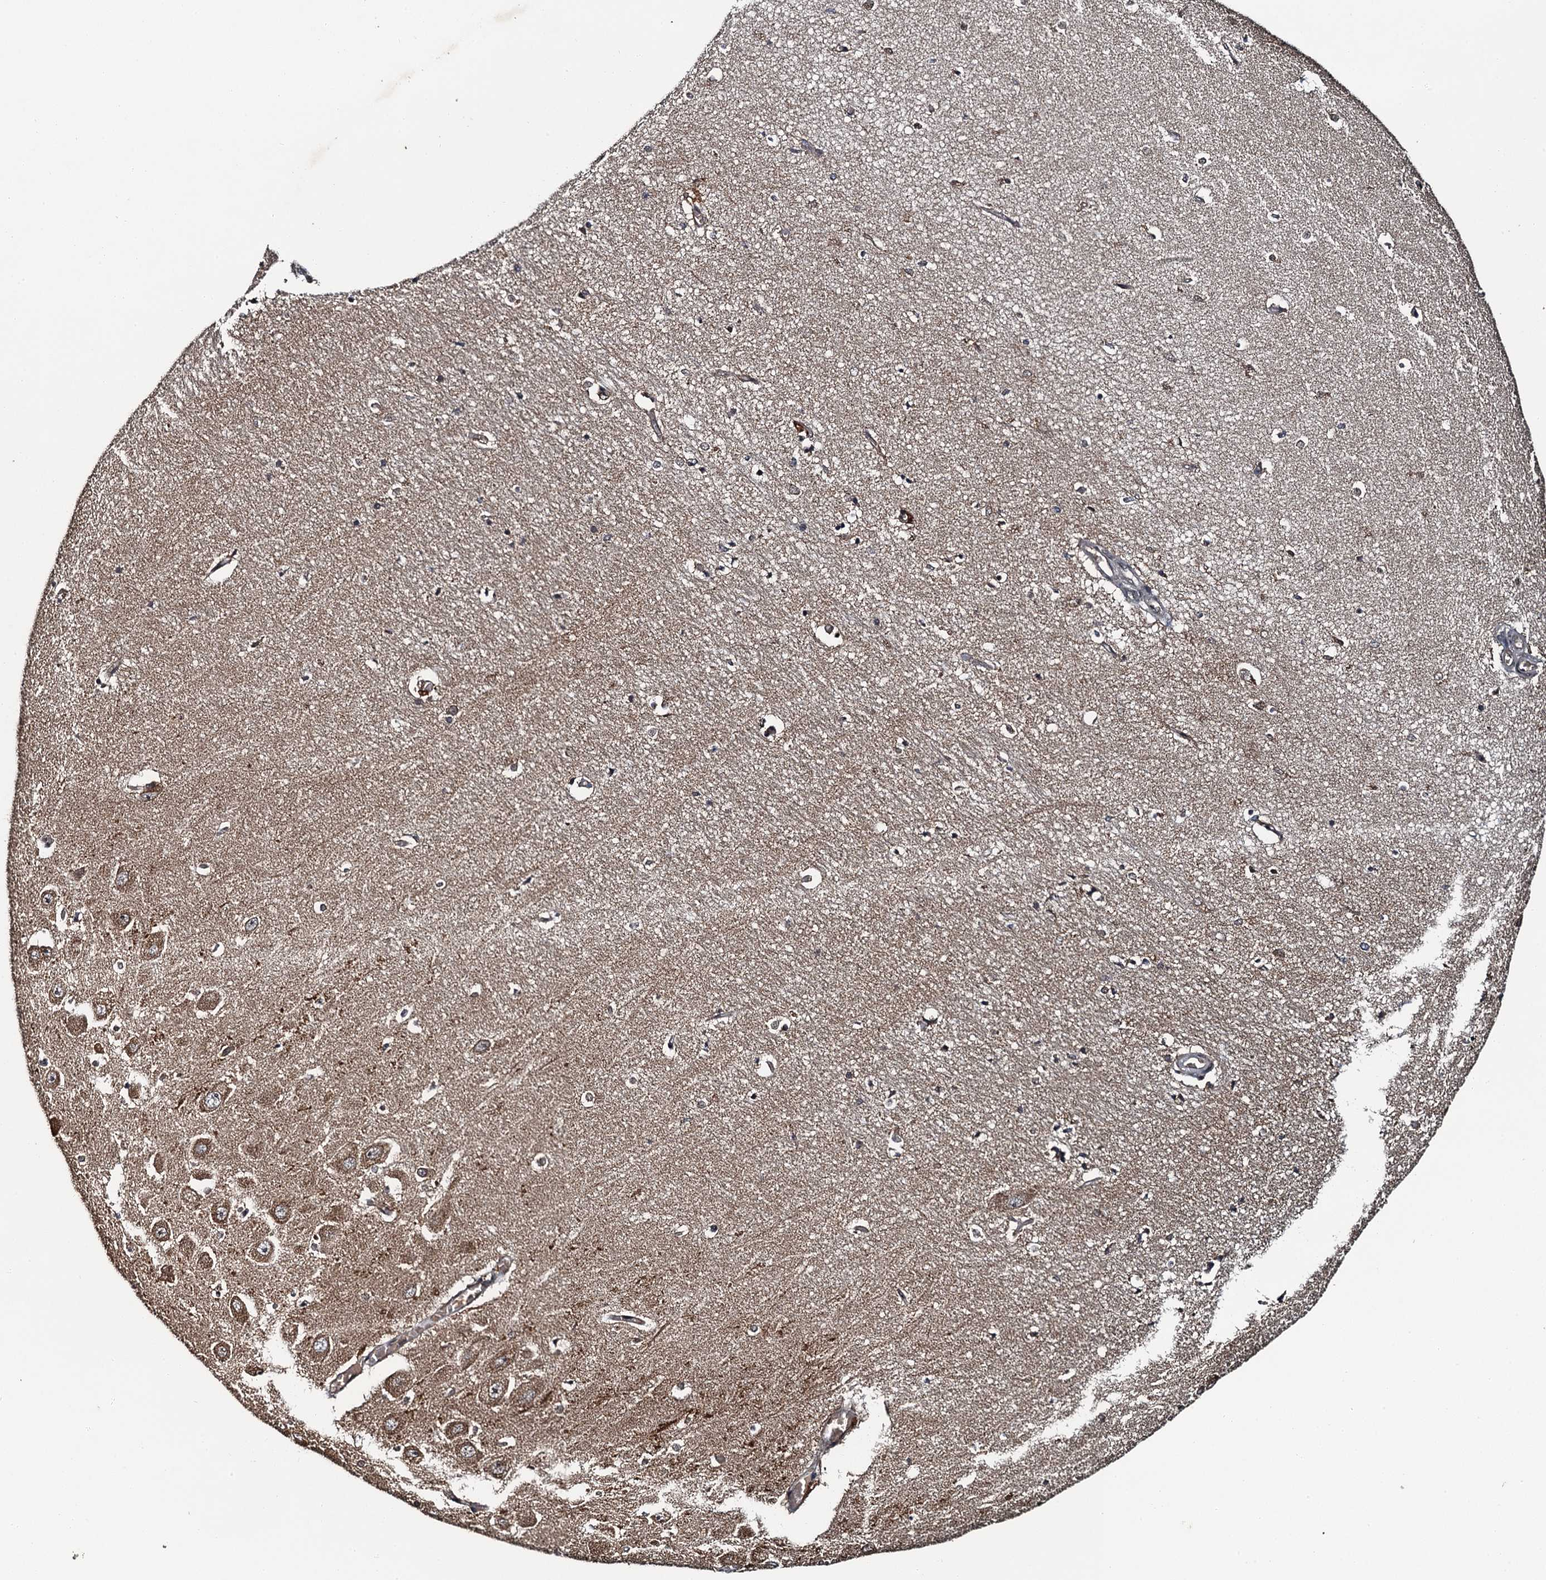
{"staining": {"intensity": "moderate", "quantity": ">75%", "location": "cytoplasmic/membranous"}, "tissue": "hippocampus", "cell_type": "Glial cells", "image_type": "normal", "snomed": [{"axis": "morphology", "description": "Normal tissue, NOS"}, {"axis": "topography", "description": "Hippocampus"}], "caption": "Protein staining of normal hippocampus reveals moderate cytoplasmic/membranous staining in approximately >75% of glial cells.", "gene": "SNX32", "patient": {"sex": "female", "age": 64}}